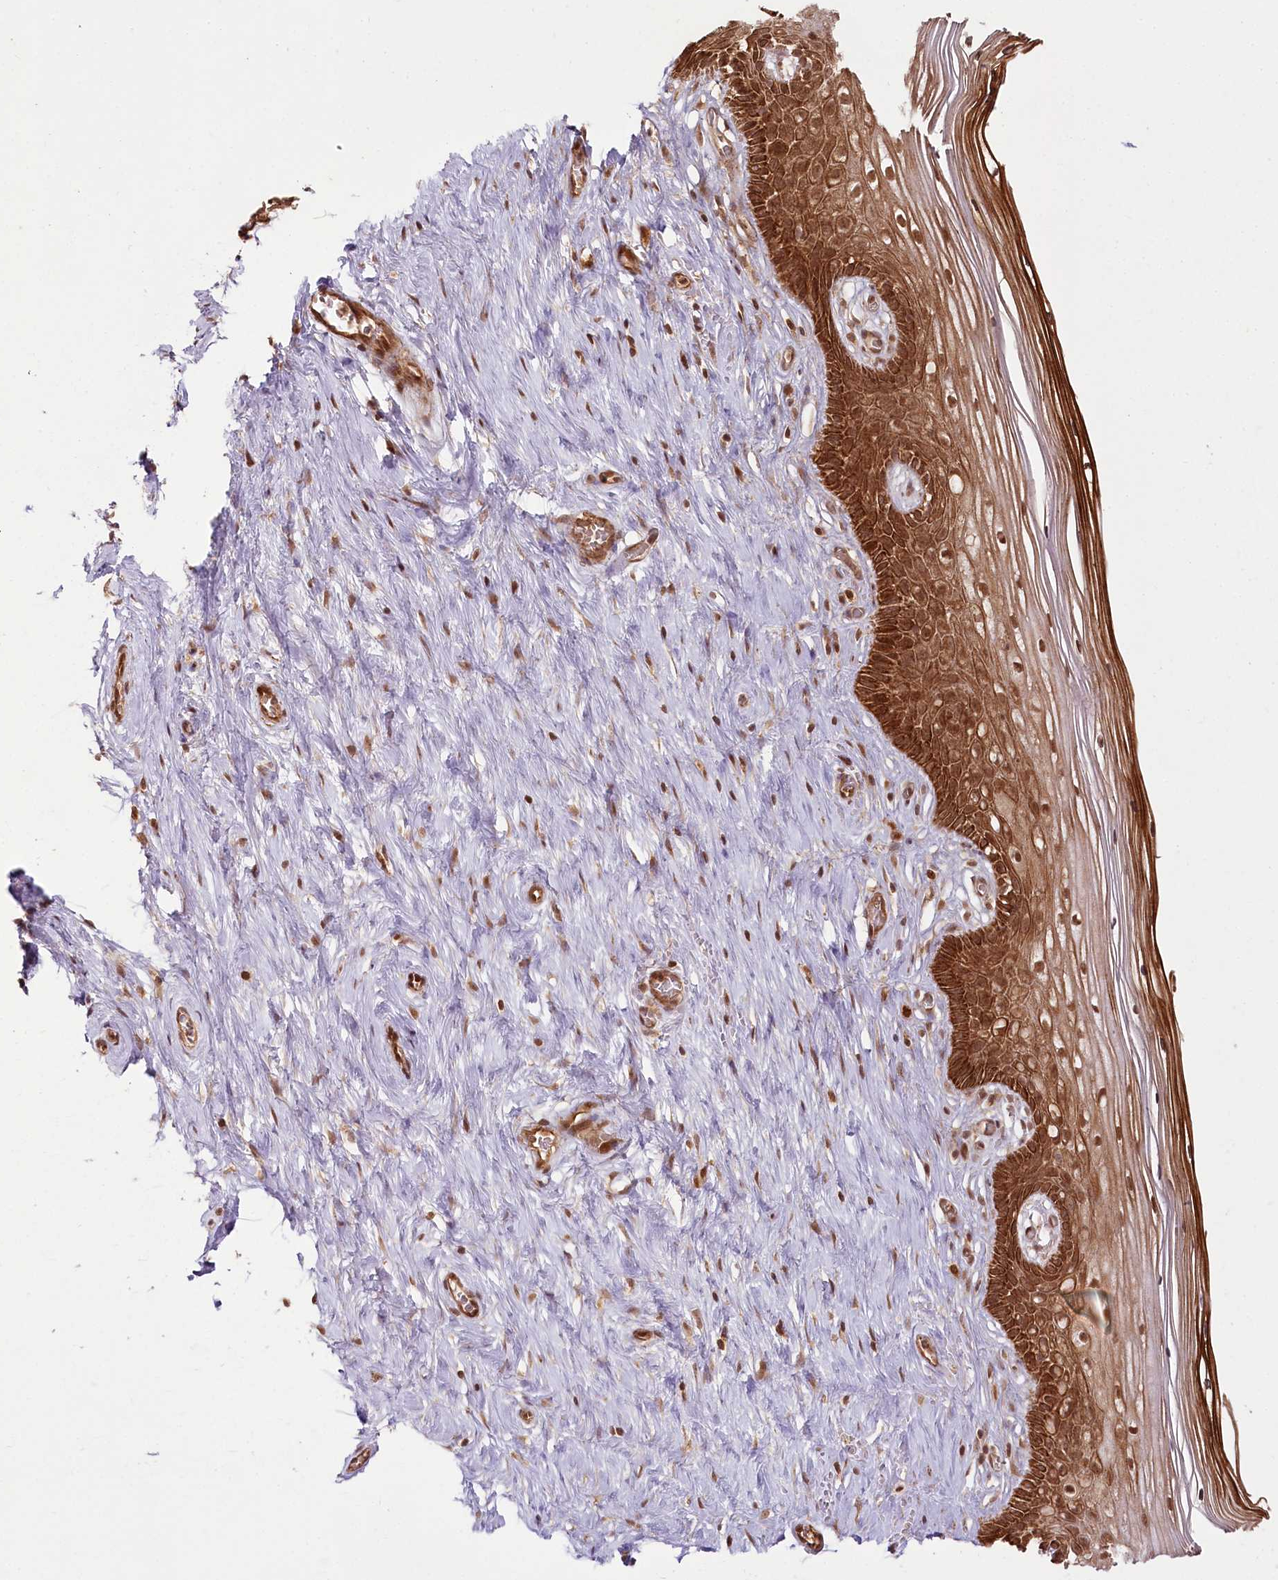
{"staining": {"intensity": "strong", "quantity": ">75%", "location": "cytoplasmic/membranous,nuclear"}, "tissue": "cervix", "cell_type": "Glandular cells", "image_type": "normal", "snomed": [{"axis": "morphology", "description": "Normal tissue, NOS"}, {"axis": "topography", "description": "Cervix"}], "caption": "Immunohistochemical staining of benign cervix displays strong cytoplasmic/membranous,nuclear protein positivity in about >75% of glandular cells. (DAB IHC with brightfield microscopy, high magnification).", "gene": "R3HDM2", "patient": {"sex": "female", "age": 33}}